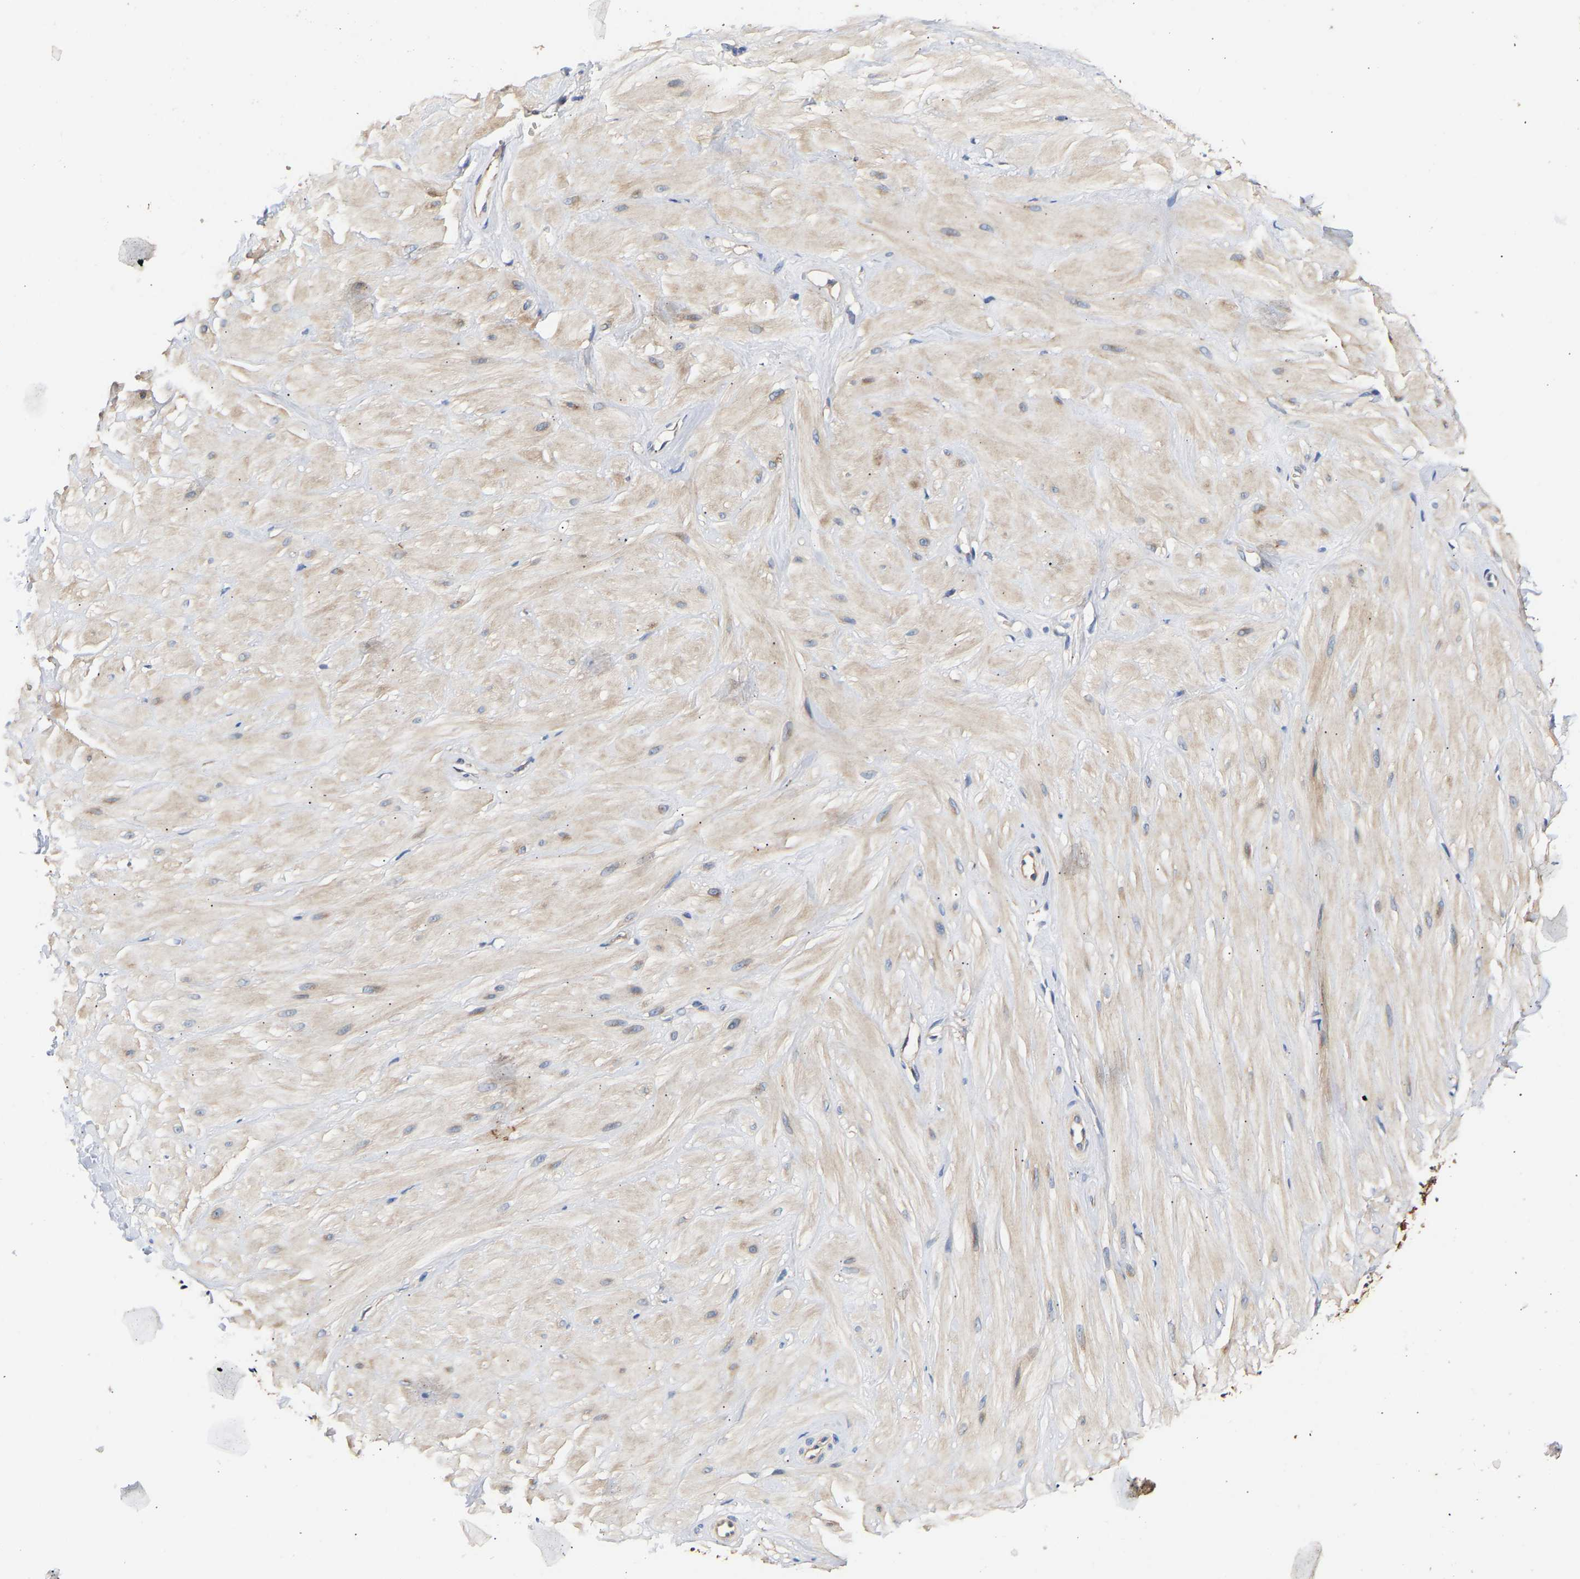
{"staining": {"intensity": "weak", "quantity": ">75%", "location": "cytoplasmic/membranous"}, "tissue": "adipose tissue", "cell_type": "Adipocytes", "image_type": "normal", "snomed": [{"axis": "morphology", "description": "Normal tissue, NOS"}, {"axis": "topography", "description": "Adipose tissue"}, {"axis": "topography", "description": "Vascular tissue"}, {"axis": "topography", "description": "Peripheral nerve tissue"}], "caption": "Adipose tissue stained with immunohistochemistry exhibits weak cytoplasmic/membranous expression in approximately >75% of adipocytes.", "gene": "LRBA", "patient": {"sex": "male", "age": 25}}